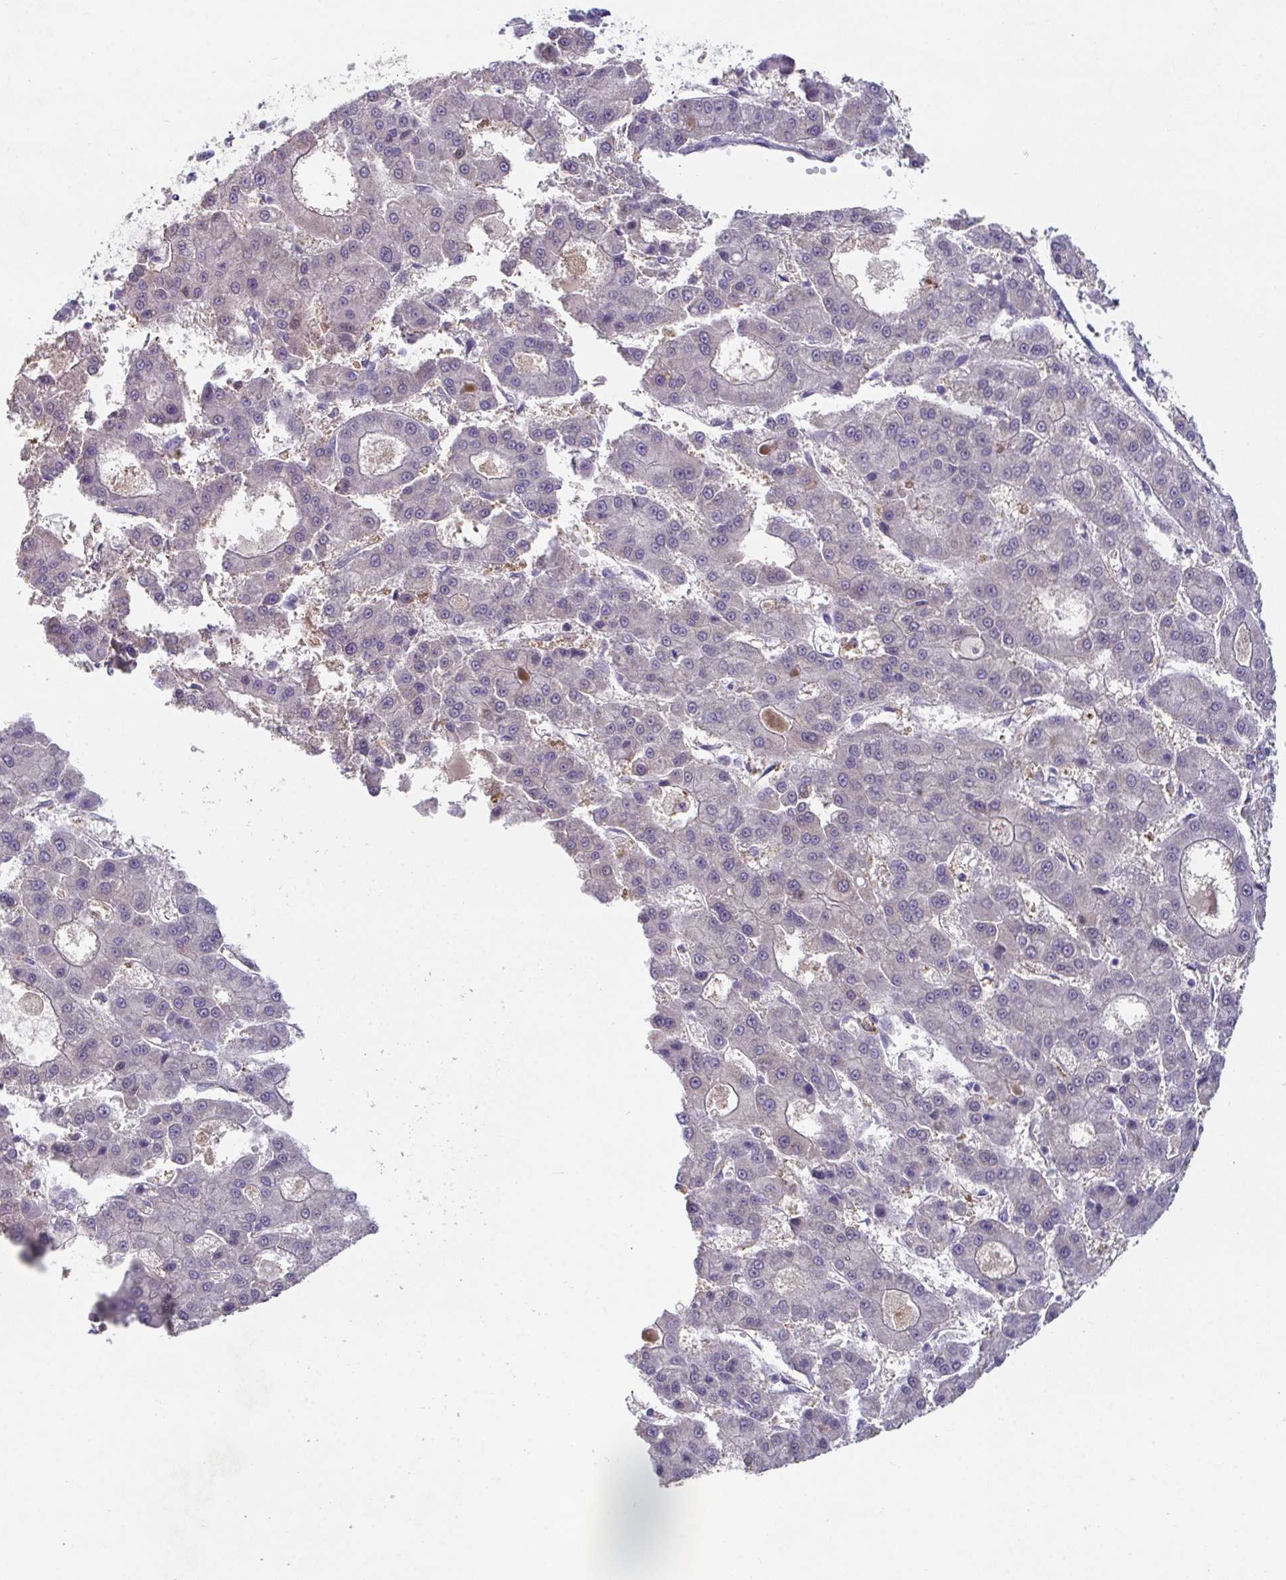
{"staining": {"intensity": "weak", "quantity": "<25%", "location": "nuclear"}, "tissue": "liver cancer", "cell_type": "Tumor cells", "image_type": "cancer", "snomed": [{"axis": "morphology", "description": "Carcinoma, Hepatocellular, NOS"}, {"axis": "topography", "description": "Liver"}], "caption": "Immunohistochemical staining of human liver hepatocellular carcinoma demonstrates no significant staining in tumor cells. (DAB (3,3'-diaminobenzidine) immunohistochemistry visualized using brightfield microscopy, high magnification).", "gene": "ADAM21", "patient": {"sex": "male", "age": 70}}